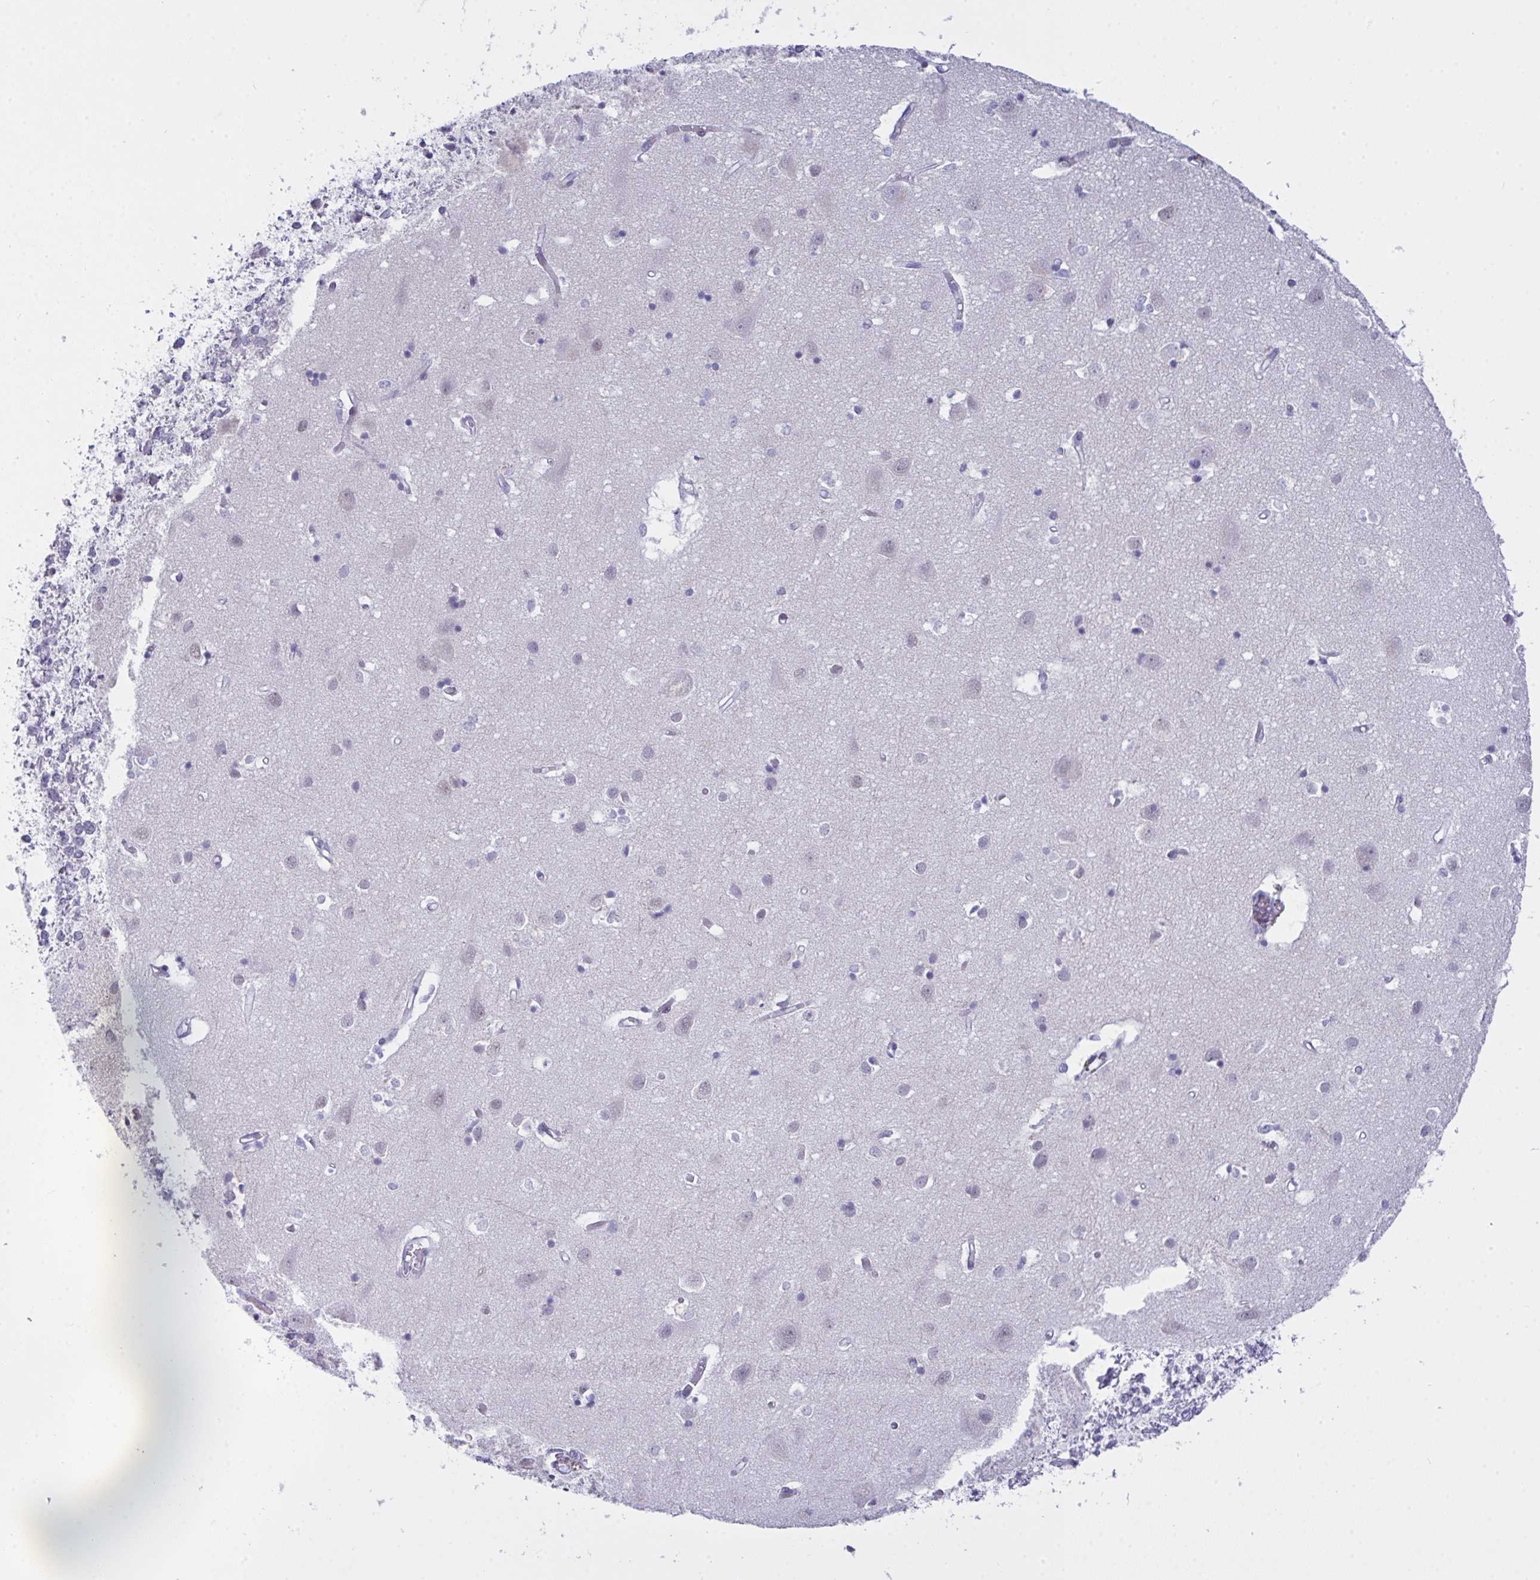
{"staining": {"intensity": "negative", "quantity": "none", "location": "none"}, "tissue": "cerebral cortex", "cell_type": "Endothelial cells", "image_type": "normal", "snomed": [{"axis": "morphology", "description": "Normal tissue, NOS"}, {"axis": "topography", "description": "Cerebral cortex"}], "caption": "Immunohistochemical staining of benign human cerebral cortex shows no significant staining in endothelial cells. (DAB immunohistochemistry visualized using brightfield microscopy, high magnification).", "gene": "FBXL22", "patient": {"sex": "male", "age": 70}}